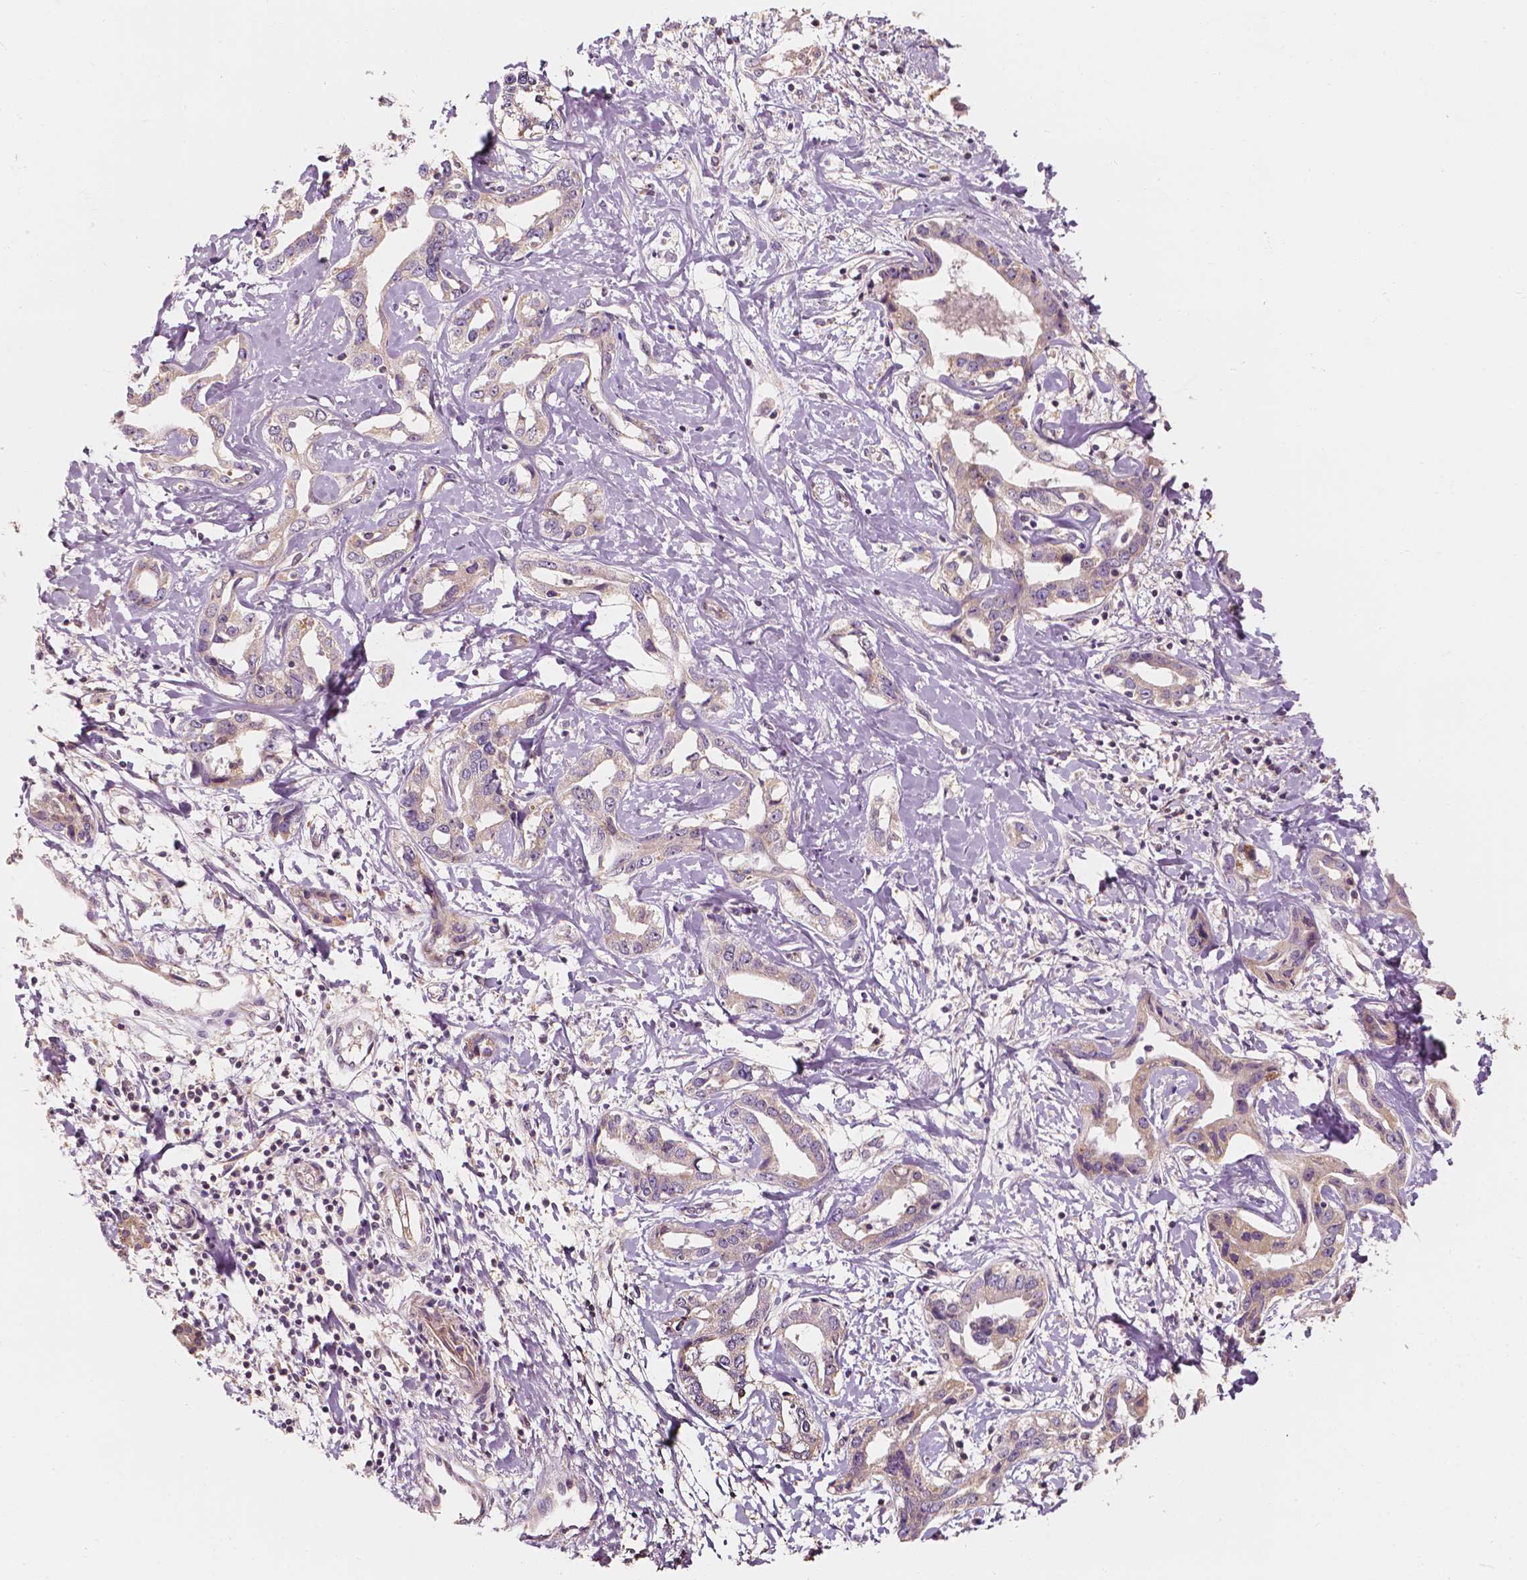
{"staining": {"intensity": "negative", "quantity": "none", "location": "none"}, "tissue": "liver cancer", "cell_type": "Tumor cells", "image_type": "cancer", "snomed": [{"axis": "morphology", "description": "Cholangiocarcinoma"}, {"axis": "topography", "description": "Liver"}], "caption": "High magnification brightfield microscopy of liver cholangiocarcinoma stained with DAB (3,3'-diaminobenzidine) (brown) and counterstained with hematoxylin (blue): tumor cells show no significant staining.", "gene": "SHPK", "patient": {"sex": "male", "age": 59}}